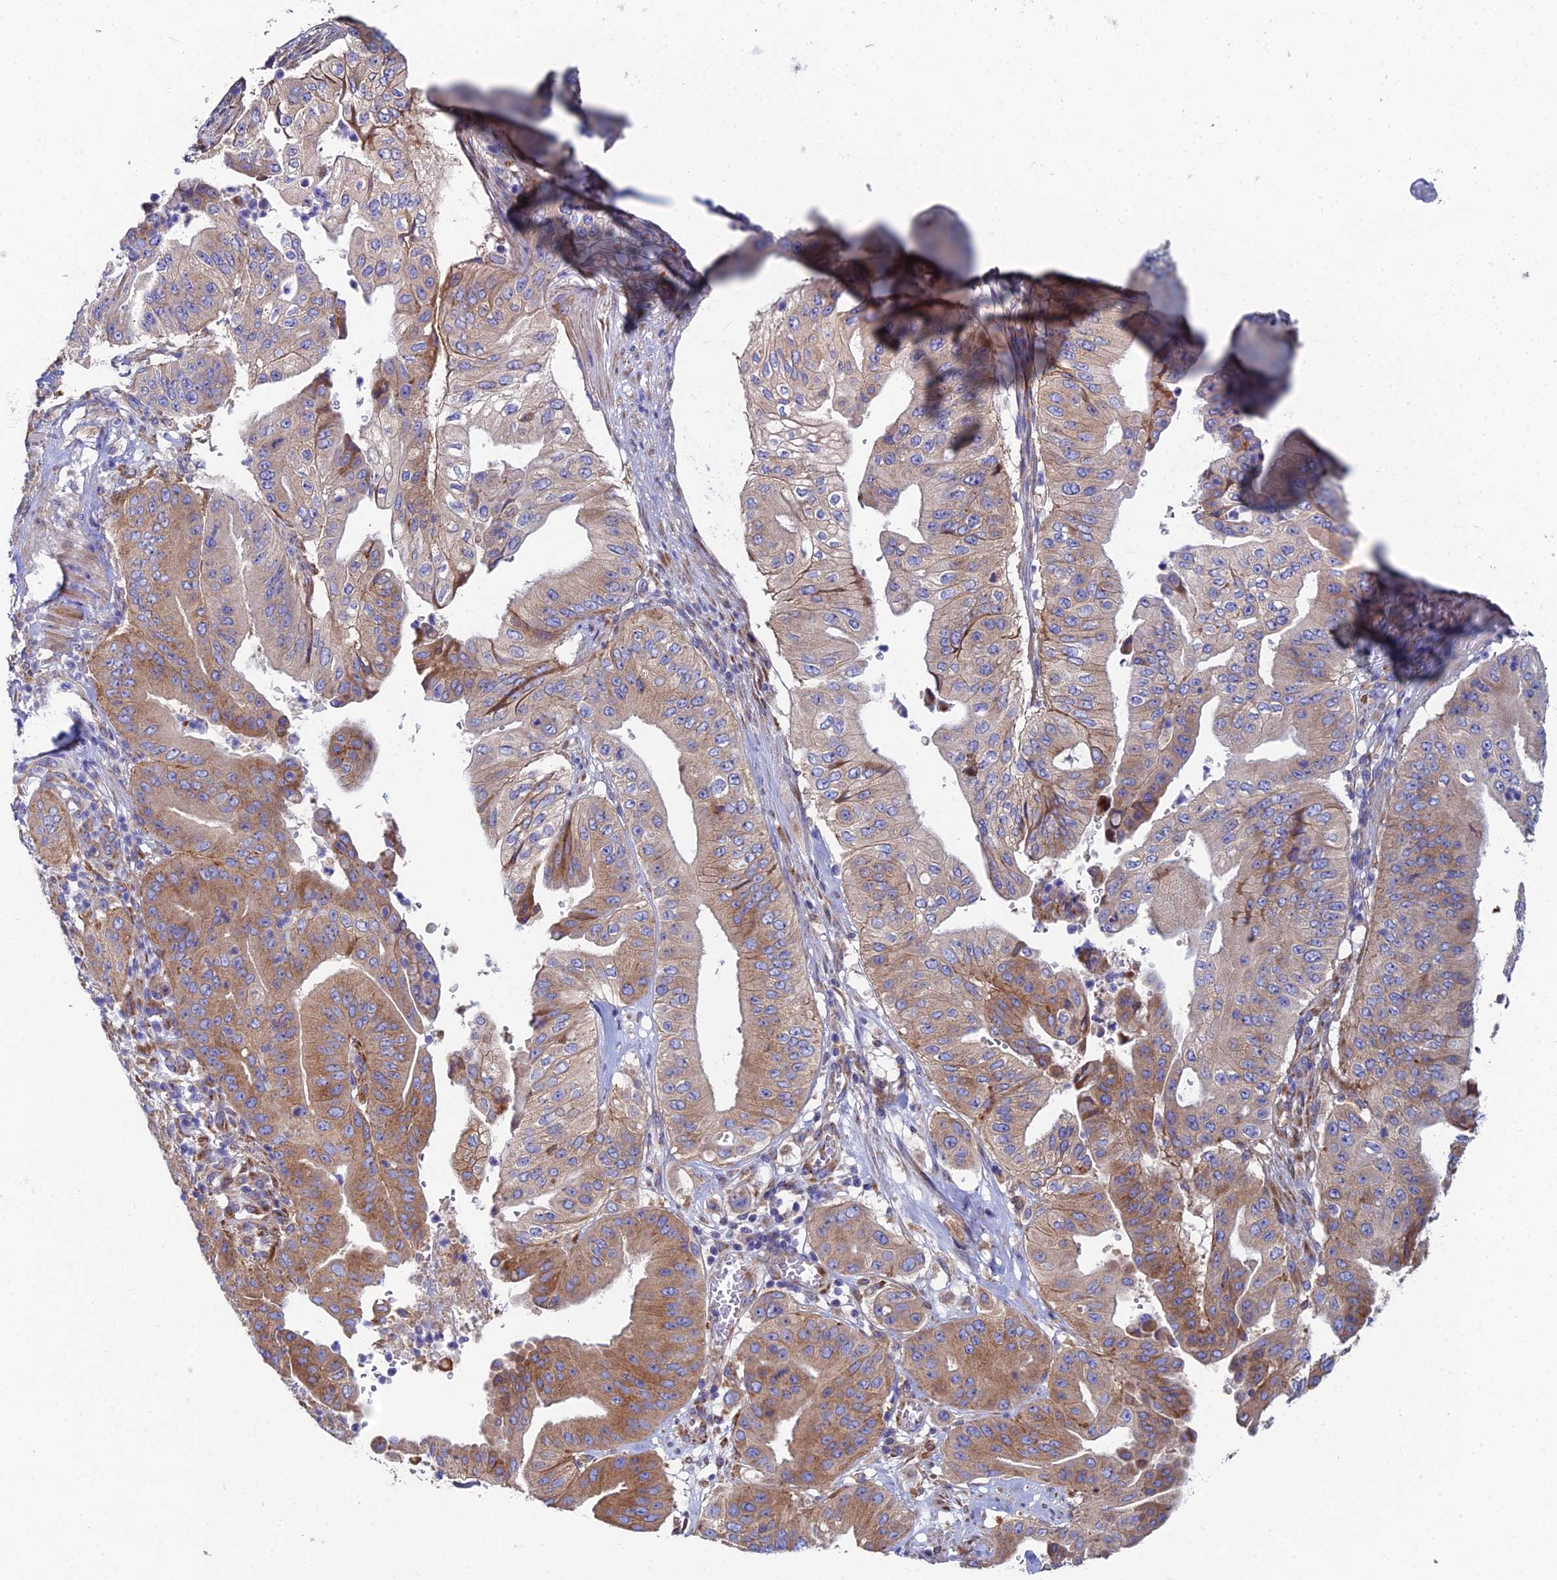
{"staining": {"intensity": "strong", "quantity": "25%-75%", "location": "cytoplasmic/membranous"}, "tissue": "pancreatic cancer", "cell_type": "Tumor cells", "image_type": "cancer", "snomed": [{"axis": "morphology", "description": "Adenocarcinoma, NOS"}, {"axis": "topography", "description": "Pancreas"}], "caption": "Immunohistochemistry image of human pancreatic cancer (adenocarcinoma) stained for a protein (brown), which demonstrates high levels of strong cytoplasmic/membranous staining in about 25%-75% of tumor cells.", "gene": "CLCN3", "patient": {"sex": "female", "age": 77}}